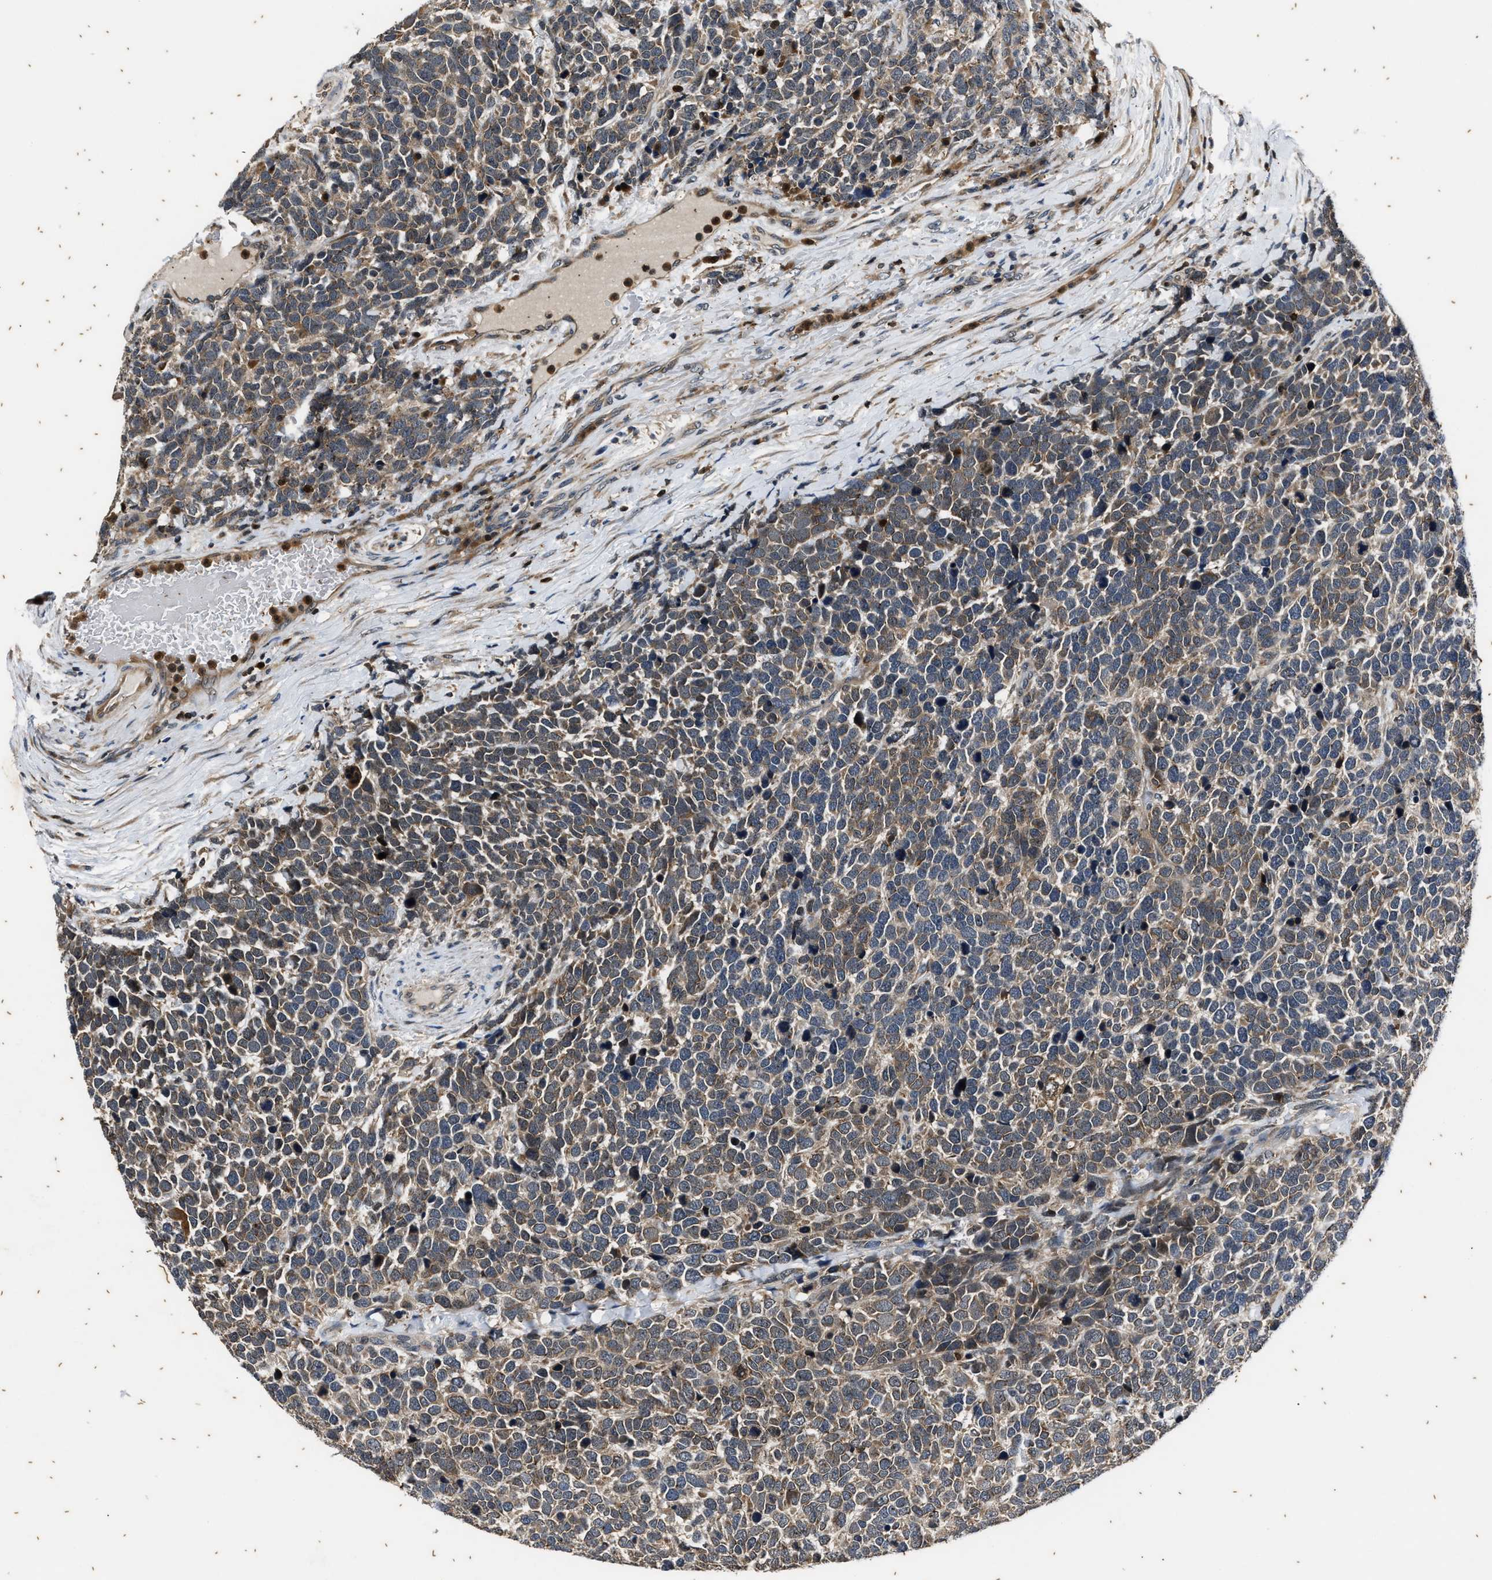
{"staining": {"intensity": "weak", "quantity": ">75%", "location": "cytoplasmic/membranous"}, "tissue": "urothelial cancer", "cell_type": "Tumor cells", "image_type": "cancer", "snomed": [{"axis": "morphology", "description": "Urothelial carcinoma, High grade"}, {"axis": "topography", "description": "Urinary bladder"}], "caption": "Tumor cells exhibit weak cytoplasmic/membranous staining in approximately >75% of cells in urothelial carcinoma (high-grade).", "gene": "PTPN7", "patient": {"sex": "female", "age": 82}}